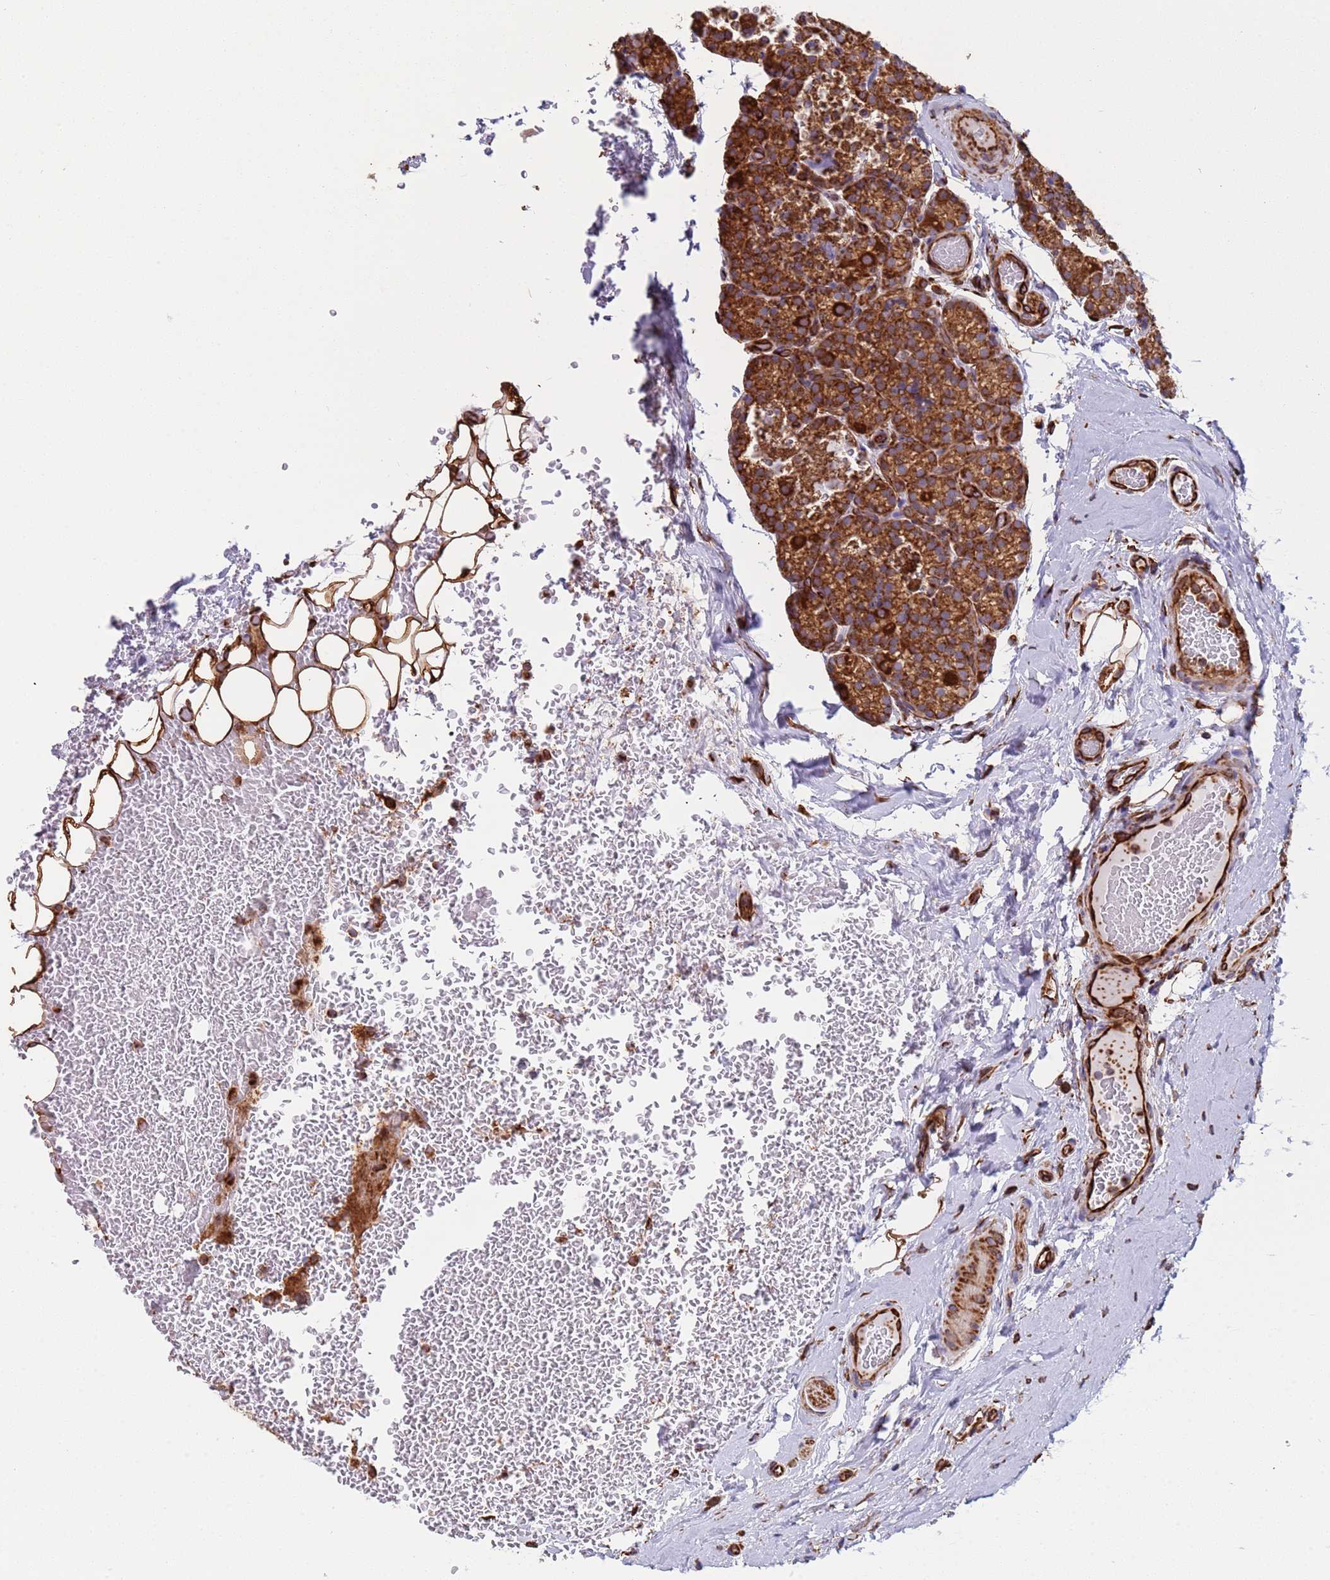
{"staining": {"intensity": "strong", "quantity": ">75%", "location": "cytoplasmic/membranous"}, "tissue": "parathyroid gland", "cell_type": "Glandular cells", "image_type": "normal", "snomed": [{"axis": "morphology", "description": "Normal tissue, NOS"}, {"axis": "topography", "description": "Parathyroid gland"}], "caption": "Parathyroid gland stained with immunohistochemistry (IHC) reveals strong cytoplasmic/membranous staining in approximately >75% of glandular cells. (Stains: DAB (3,3'-diaminobenzidine) in brown, nuclei in blue, Microscopy: brightfield microscopy at high magnification).", "gene": "NUDT12", "patient": {"sex": "female", "age": 45}}